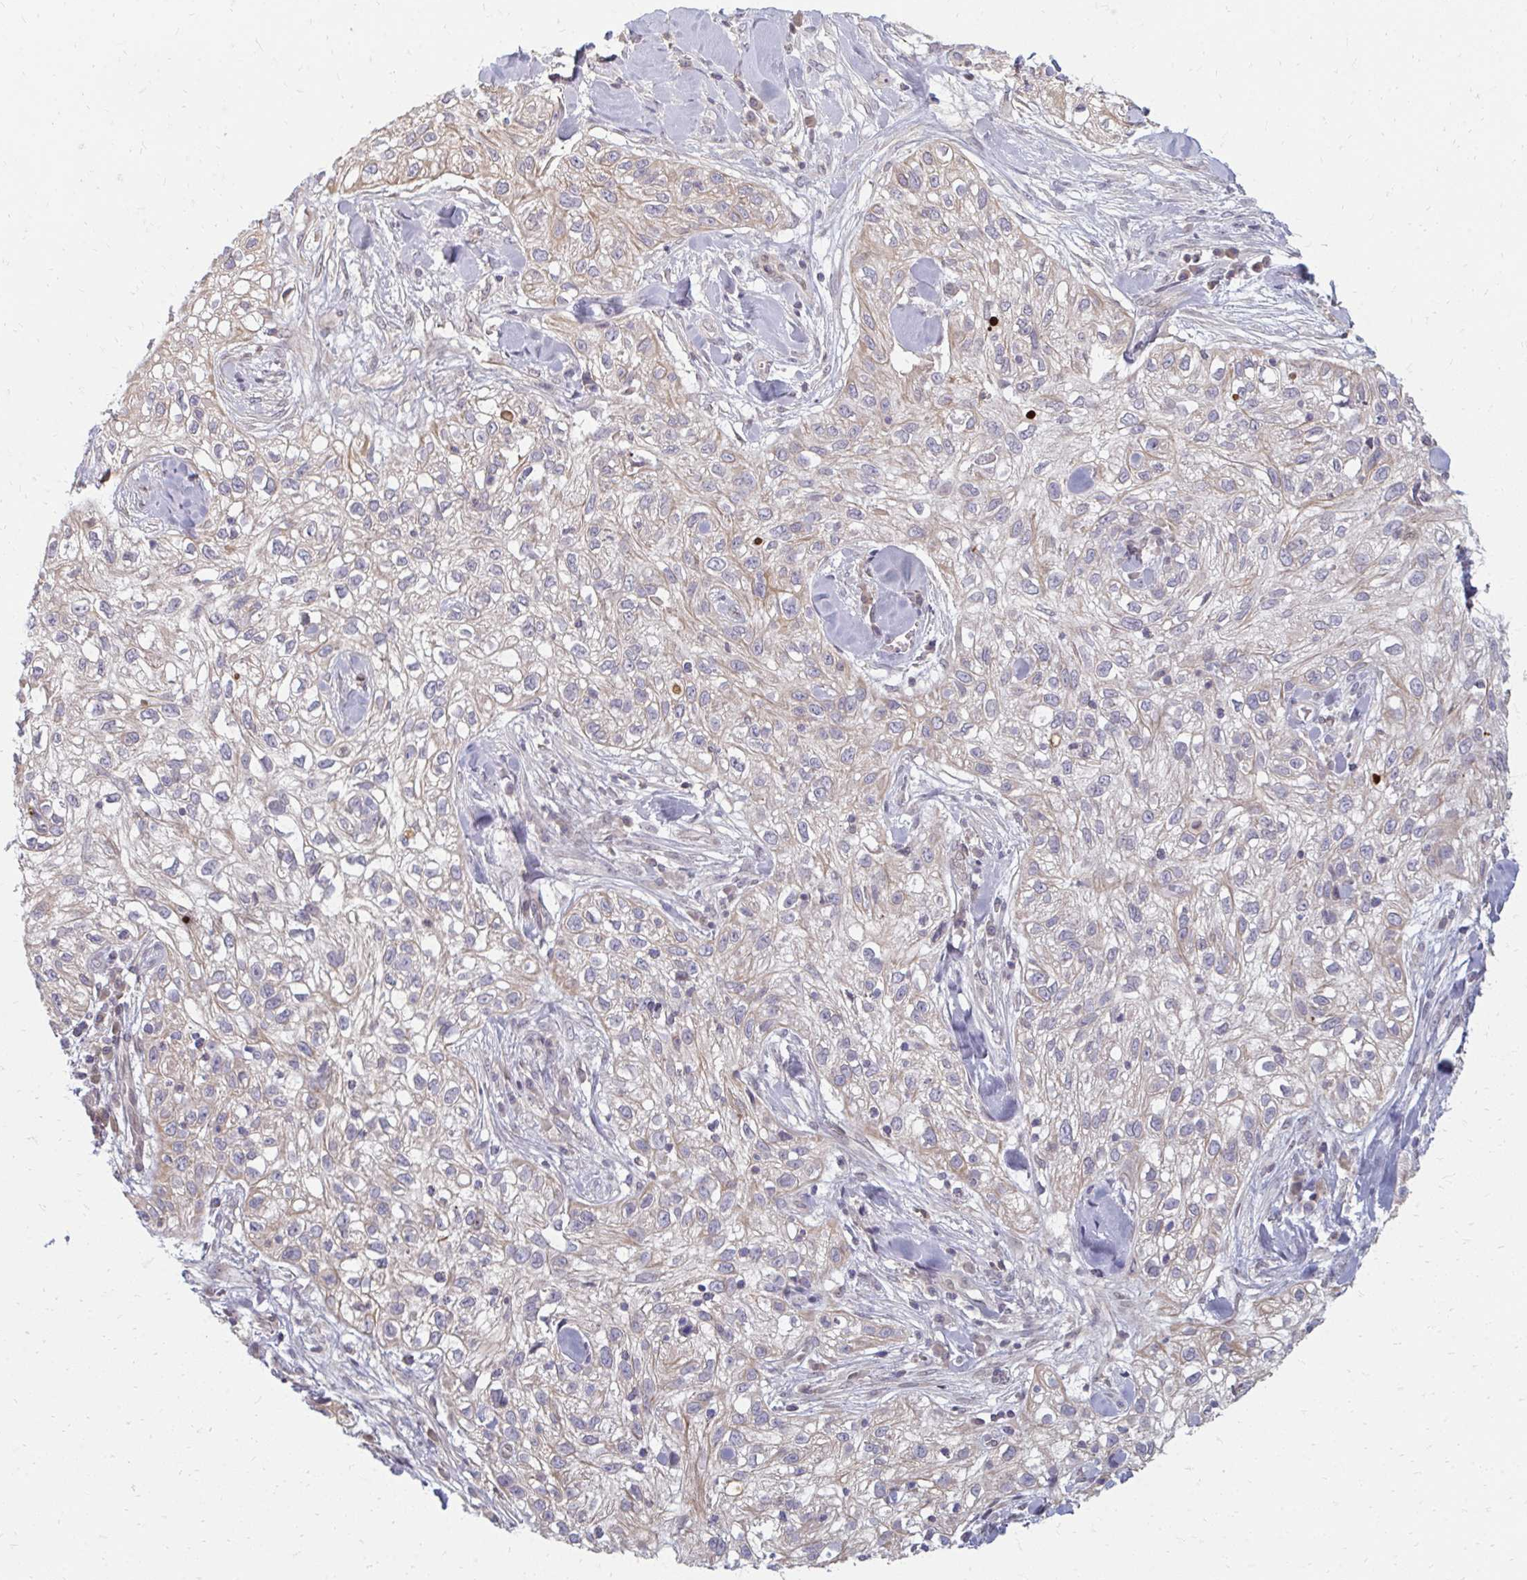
{"staining": {"intensity": "weak", "quantity": "<25%", "location": "cytoplasmic/membranous"}, "tissue": "skin cancer", "cell_type": "Tumor cells", "image_type": "cancer", "snomed": [{"axis": "morphology", "description": "Squamous cell carcinoma, NOS"}, {"axis": "topography", "description": "Skin"}], "caption": "Skin cancer (squamous cell carcinoma) was stained to show a protein in brown. There is no significant expression in tumor cells.", "gene": "GPC5", "patient": {"sex": "male", "age": 82}}